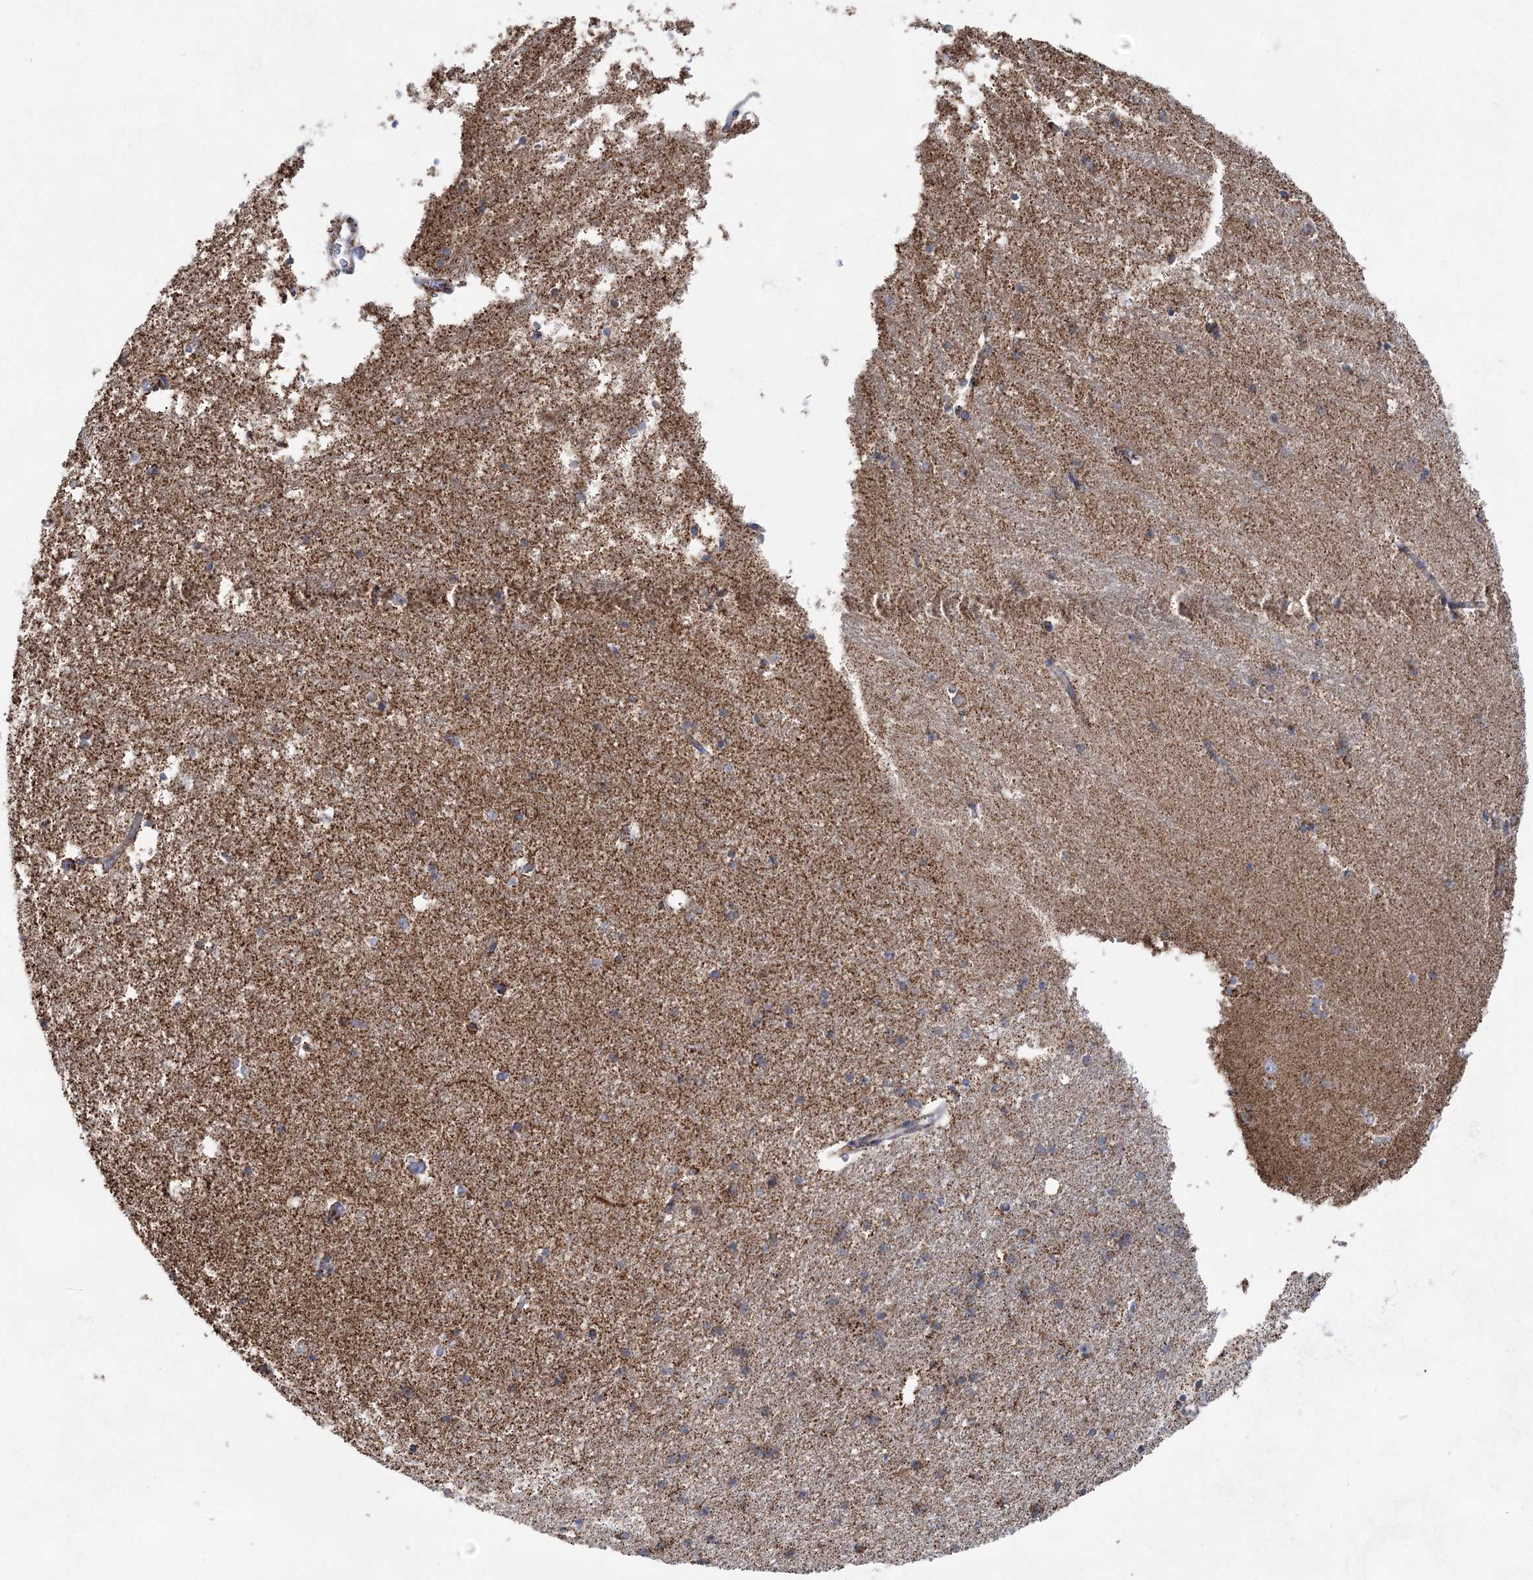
{"staining": {"intensity": "moderate", "quantity": ">75%", "location": "cytoplasmic/membranous"}, "tissue": "hippocampus", "cell_type": "Glial cells", "image_type": "normal", "snomed": [{"axis": "morphology", "description": "Normal tissue, NOS"}, {"axis": "topography", "description": "Hippocampus"}], "caption": "IHC (DAB) staining of benign hippocampus exhibits moderate cytoplasmic/membranous protein staining in approximately >75% of glial cells. Immunohistochemistry stains the protein of interest in brown and the nuclei are stained blue.", "gene": "CWF19L1", "patient": {"sex": "male", "age": 45}}